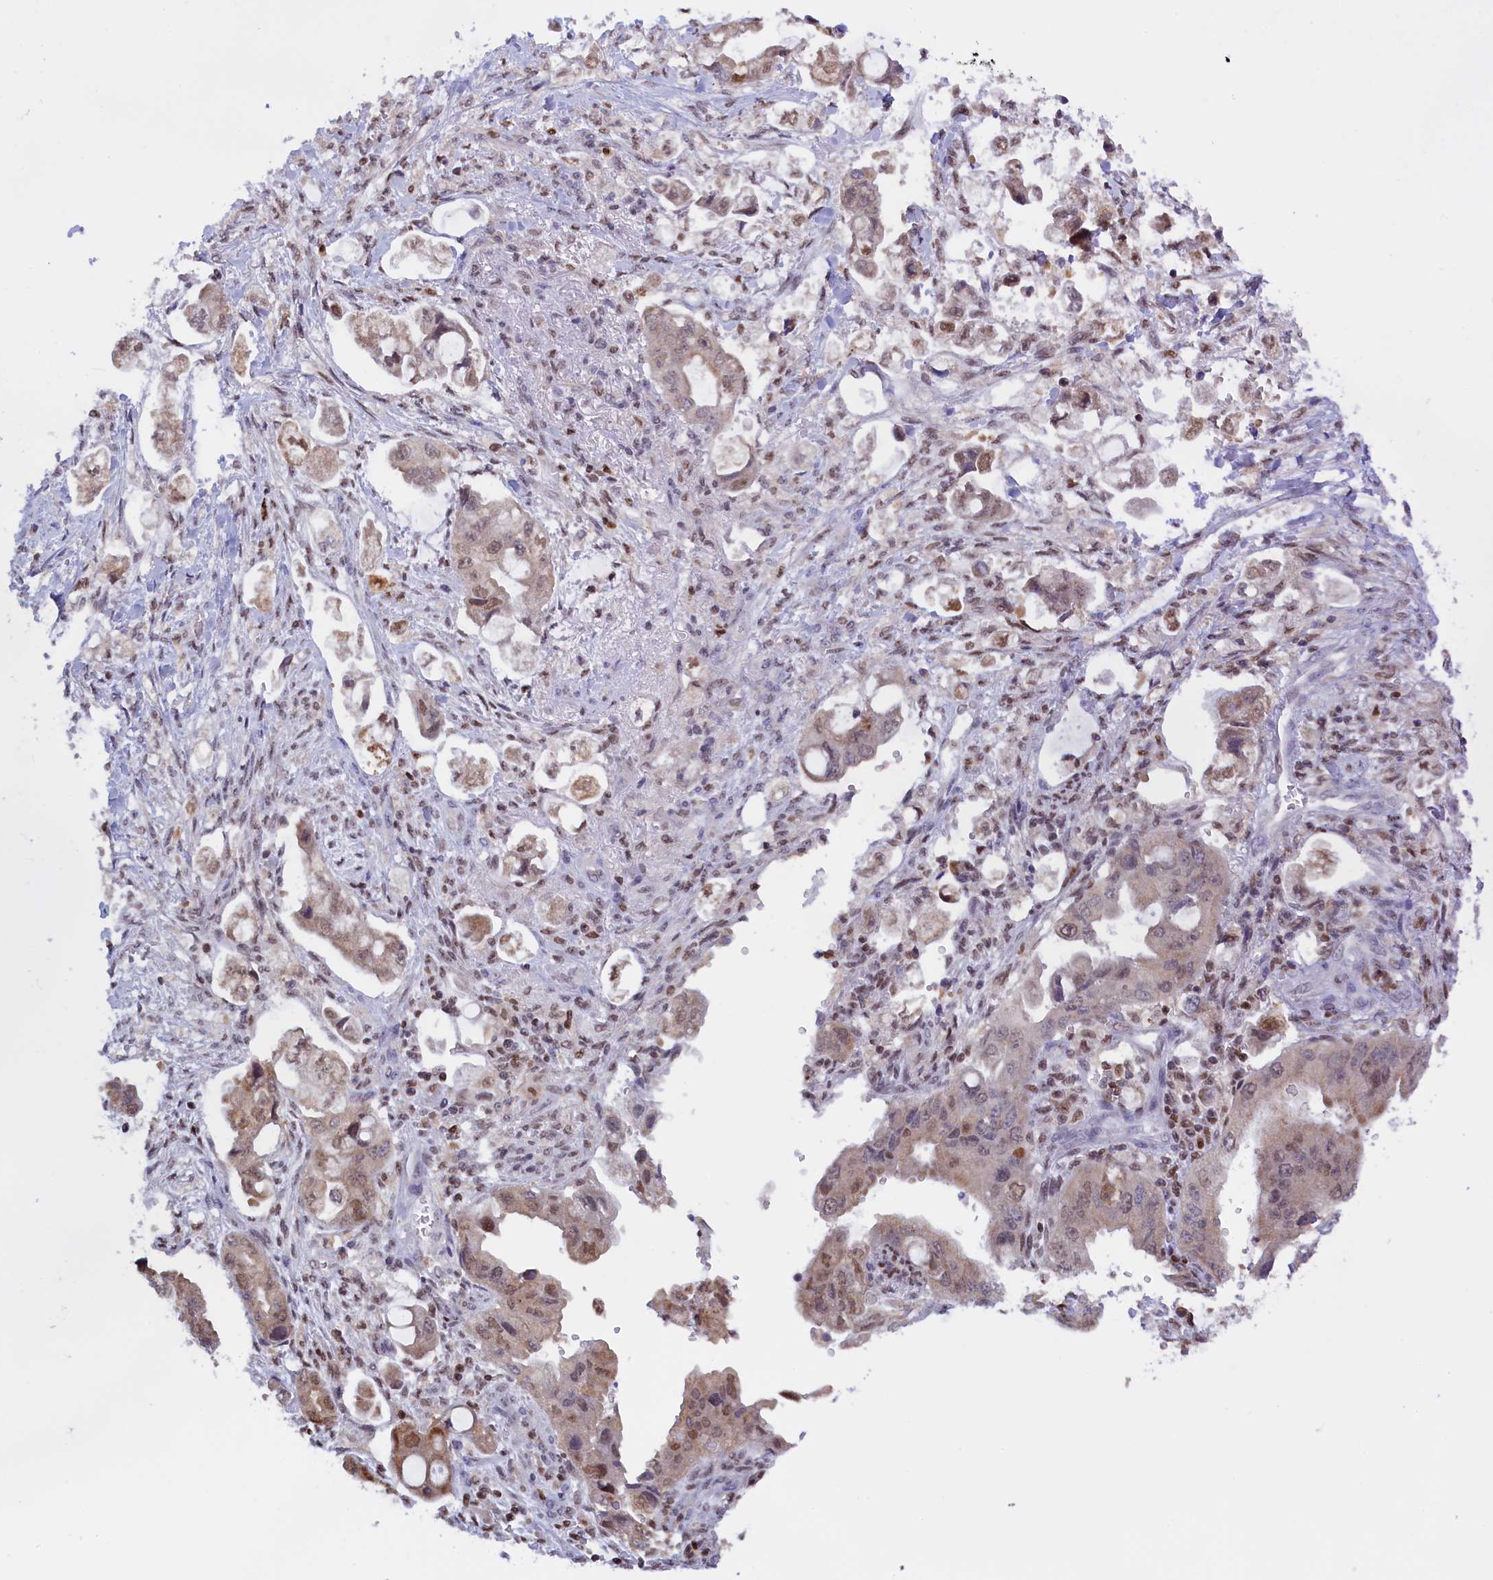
{"staining": {"intensity": "moderate", "quantity": "25%-75%", "location": "nuclear"}, "tissue": "stomach cancer", "cell_type": "Tumor cells", "image_type": "cancer", "snomed": [{"axis": "morphology", "description": "Adenocarcinoma, NOS"}, {"axis": "topography", "description": "Stomach"}], "caption": "This histopathology image shows stomach adenocarcinoma stained with immunohistochemistry to label a protein in brown. The nuclear of tumor cells show moderate positivity for the protein. Nuclei are counter-stained blue.", "gene": "IZUMO2", "patient": {"sex": "male", "age": 62}}